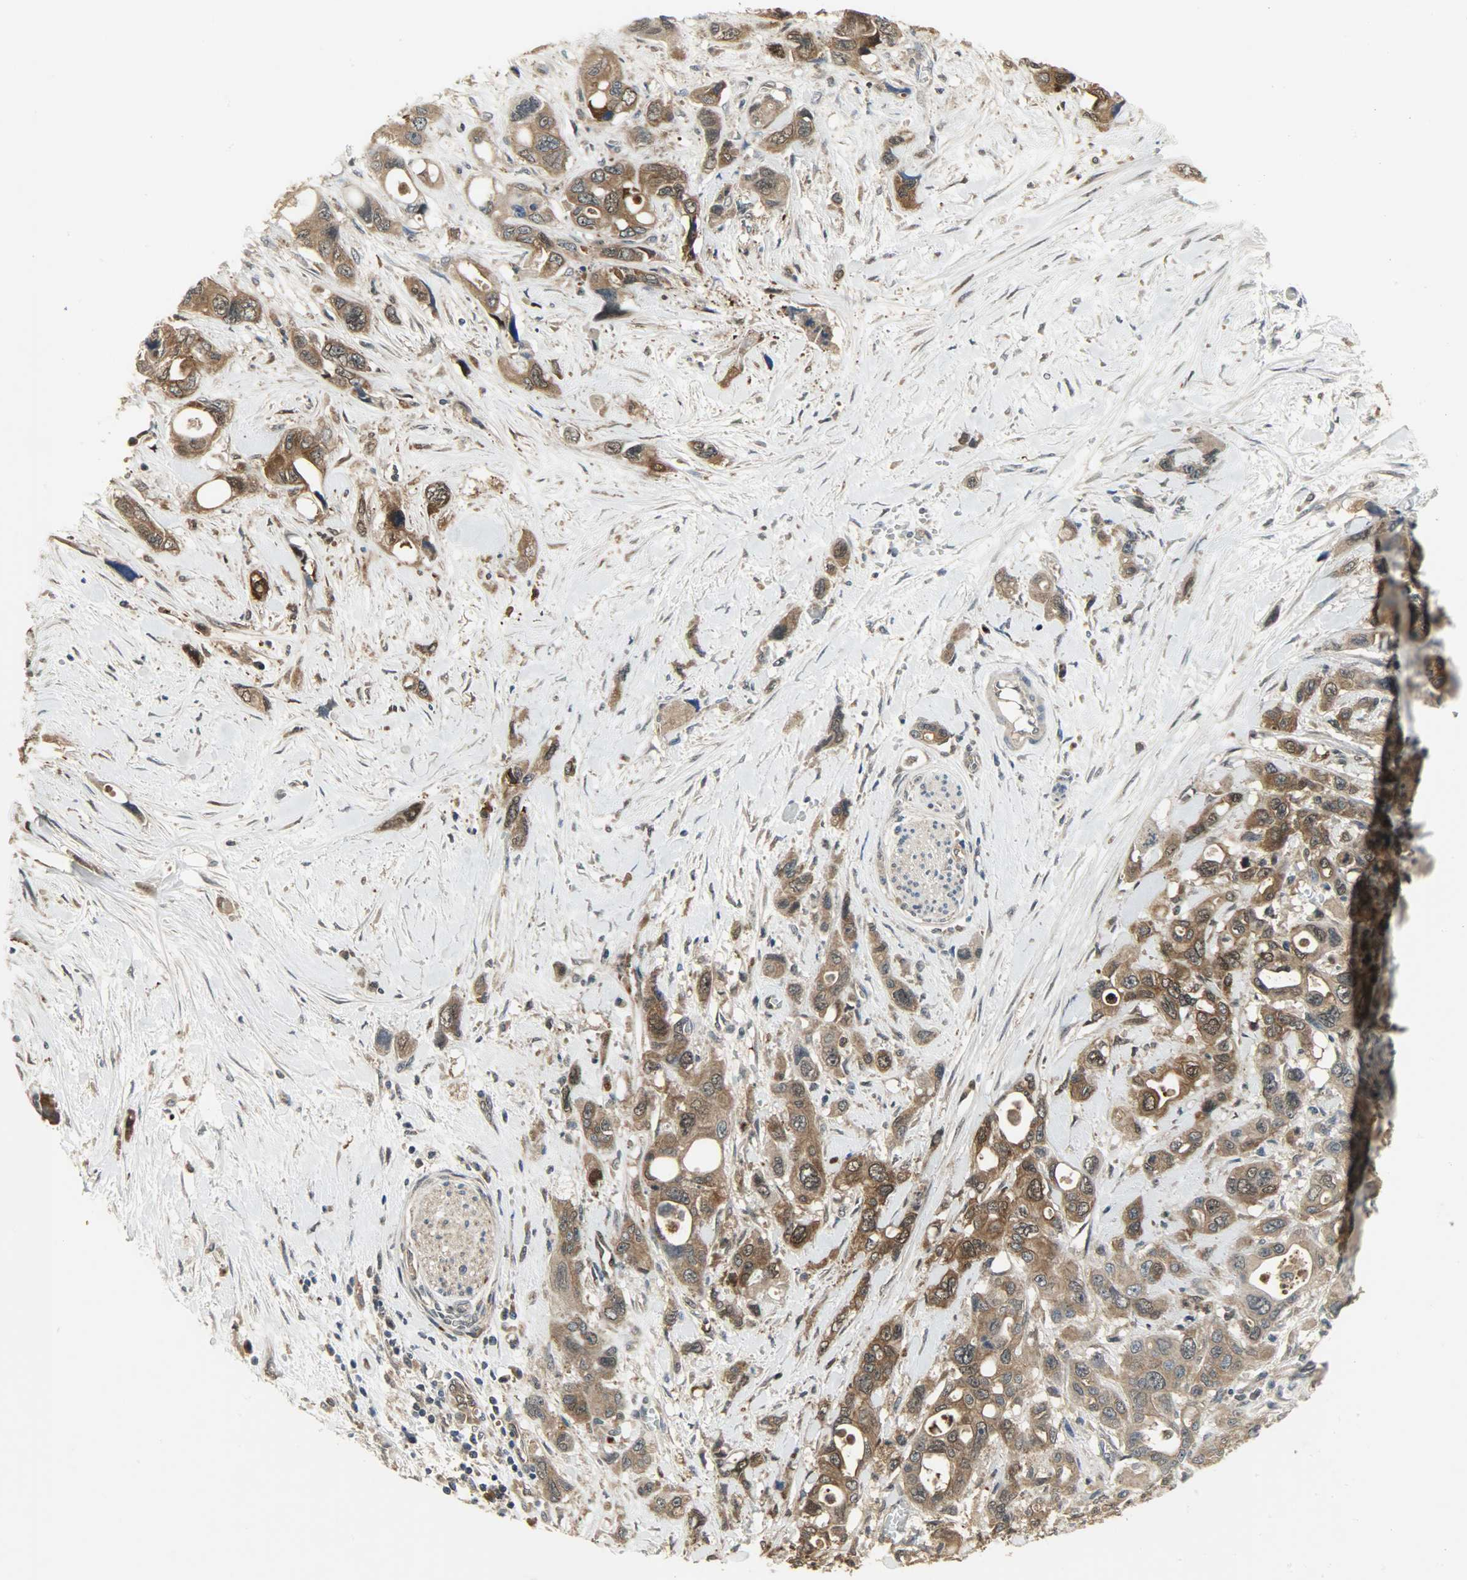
{"staining": {"intensity": "strong", "quantity": ">75%", "location": "cytoplasmic/membranous,nuclear"}, "tissue": "pancreatic cancer", "cell_type": "Tumor cells", "image_type": "cancer", "snomed": [{"axis": "morphology", "description": "Adenocarcinoma, NOS"}, {"axis": "topography", "description": "Pancreas"}], "caption": "High-power microscopy captured an immunohistochemistry histopathology image of pancreatic adenocarcinoma, revealing strong cytoplasmic/membranous and nuclear positivity in approximately >75% of tumor cells.", "gene": "AMT", "patient": {"sex": "male", "age": 46}}